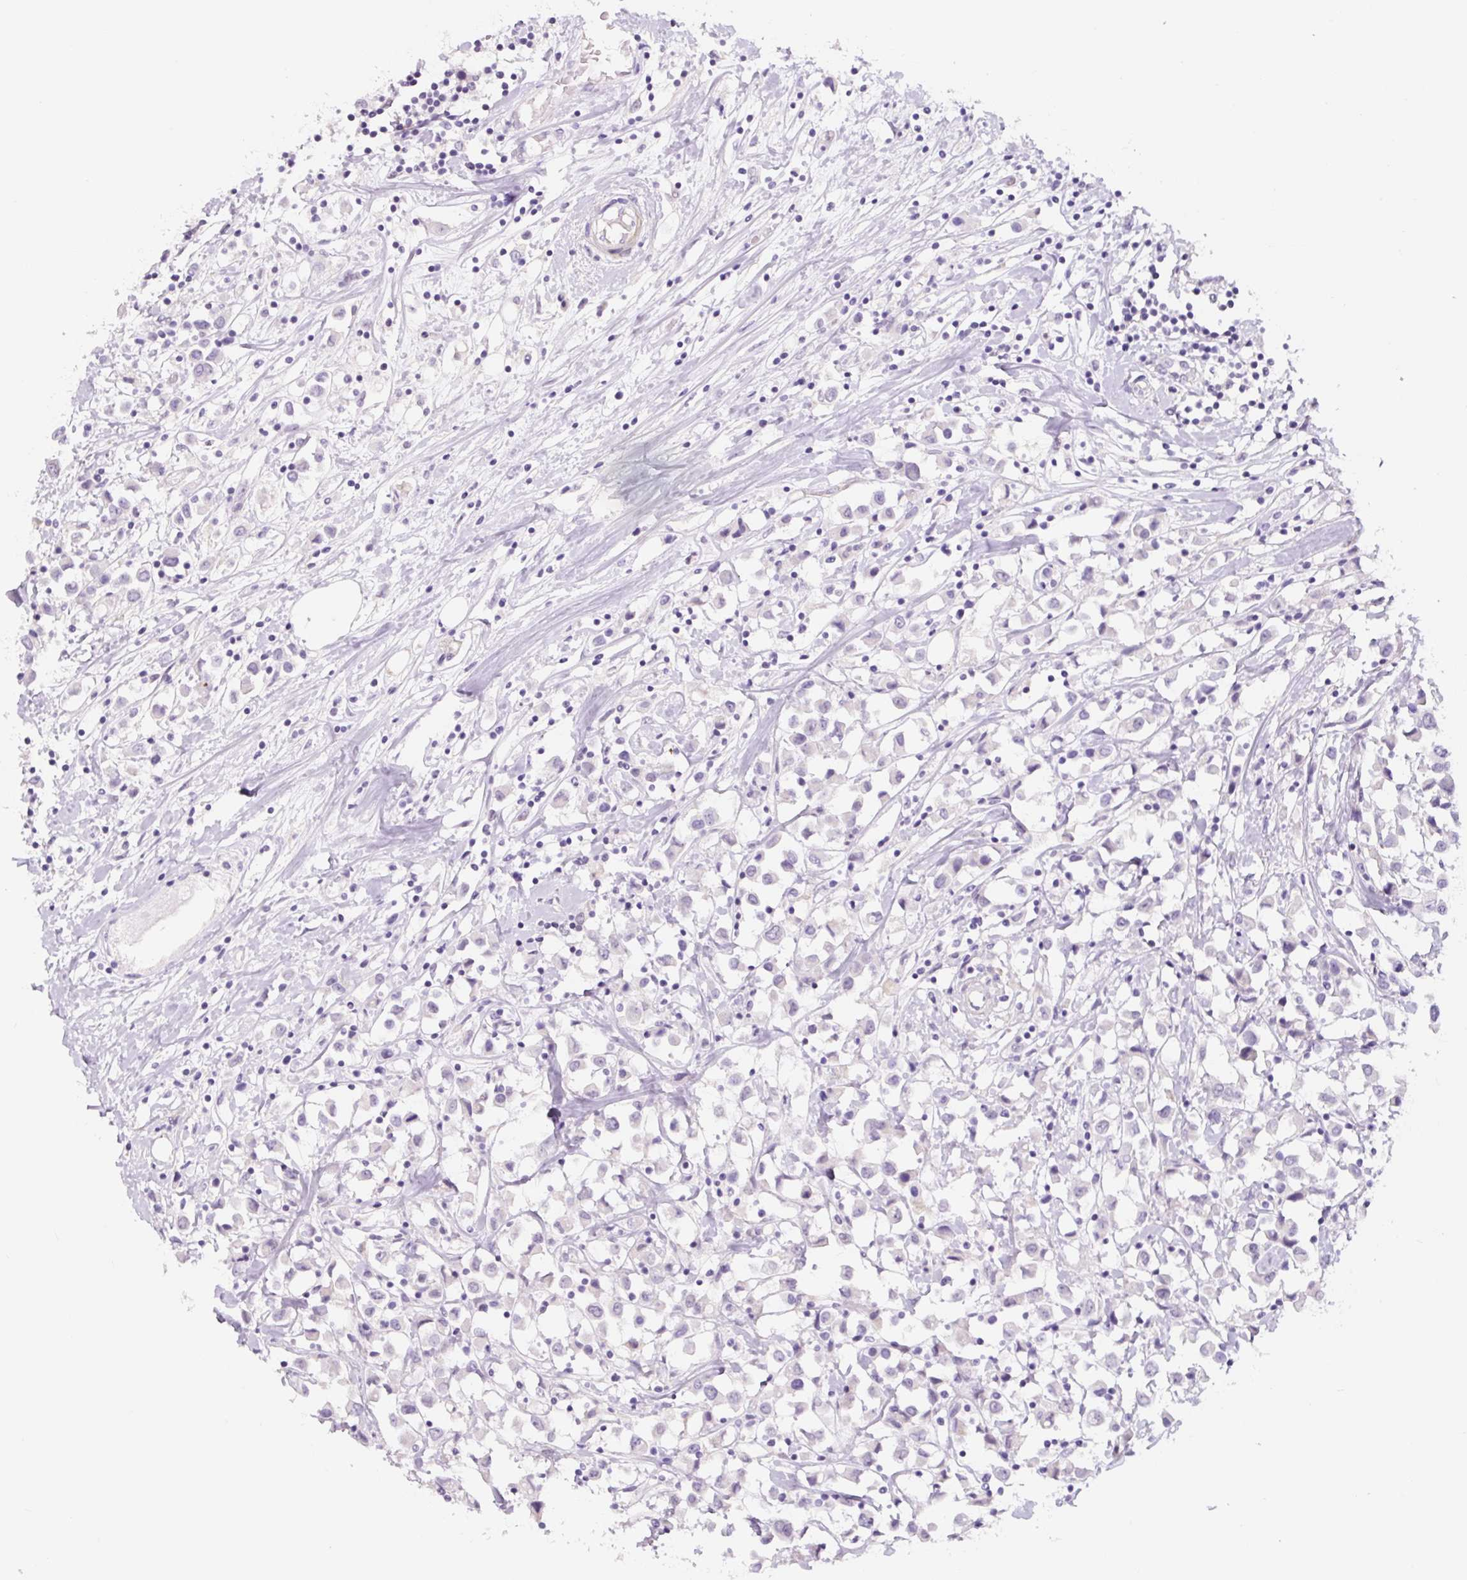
{"staining": {"intensity": "negative", "quantity": "none", "location": "none"}, "tissue": "breast cancer", "cell_type": "Tumor cells", "image_type": "cancer", "snomed": [{"axis": "morphology", "description": "Duct carcinoma"}, {"axis": "topography", "description": "Breast"}], "caption": "High magnification brightfield microscopy of breast intraductal carcinoma stained with DAB (3,3'-diaminobenzidine) (brown) and counterstained with hematoxylin (blue): tumor cells show no significant staining. (DAB (3,3'-diaminobenzidine) immunohistochemistry (IHC) visualized using brightfield microscopy, high magnification).", "gene": "CCL25", "patient": {"sex": "female", "age": 61}}